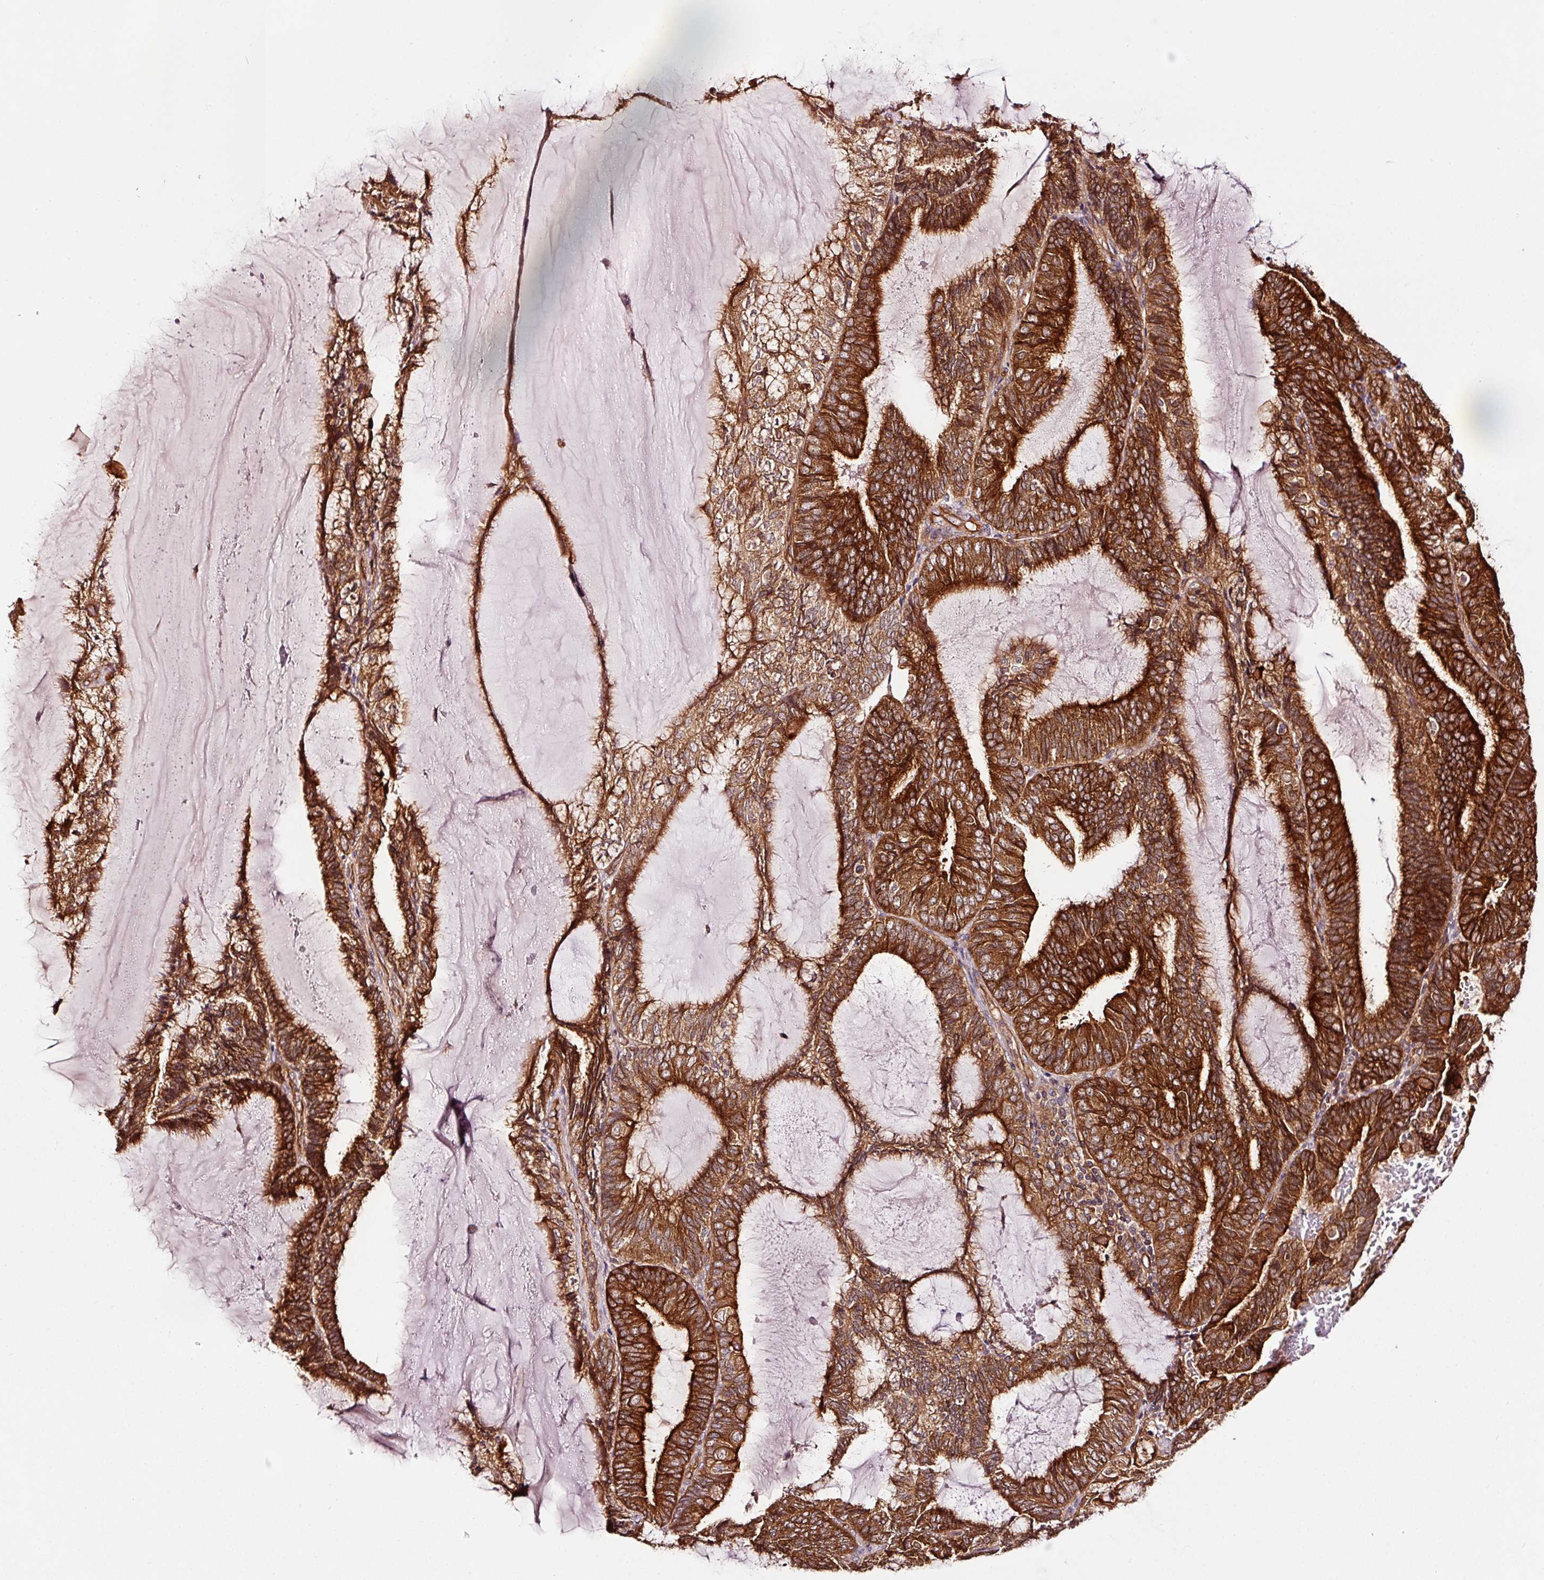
{"staining": {"intensity": "strong", "quantity": ">75%", "location": "cytoplasmic/membranous"}, "tissue": "endometrial cancer", "cell_type": "Tumor cells", "image_type": "cancer", "snomed": [{"axis": "morphology", "description": "Adenocarcinoma, NOS"}, {"axis": "topography", "description": "Endometrium"}], "caption": "This histopathology image reveals adenocarcinoma (endometrial) stained with immunohistochemistry to label a protein in brown. The cytoplasmic/membranous of tumor cells show strong positivity for the protein. Nuclei are counter-stained blue.", "gene": "METAP1", "patient": {"sex": "female", "age": 81}}